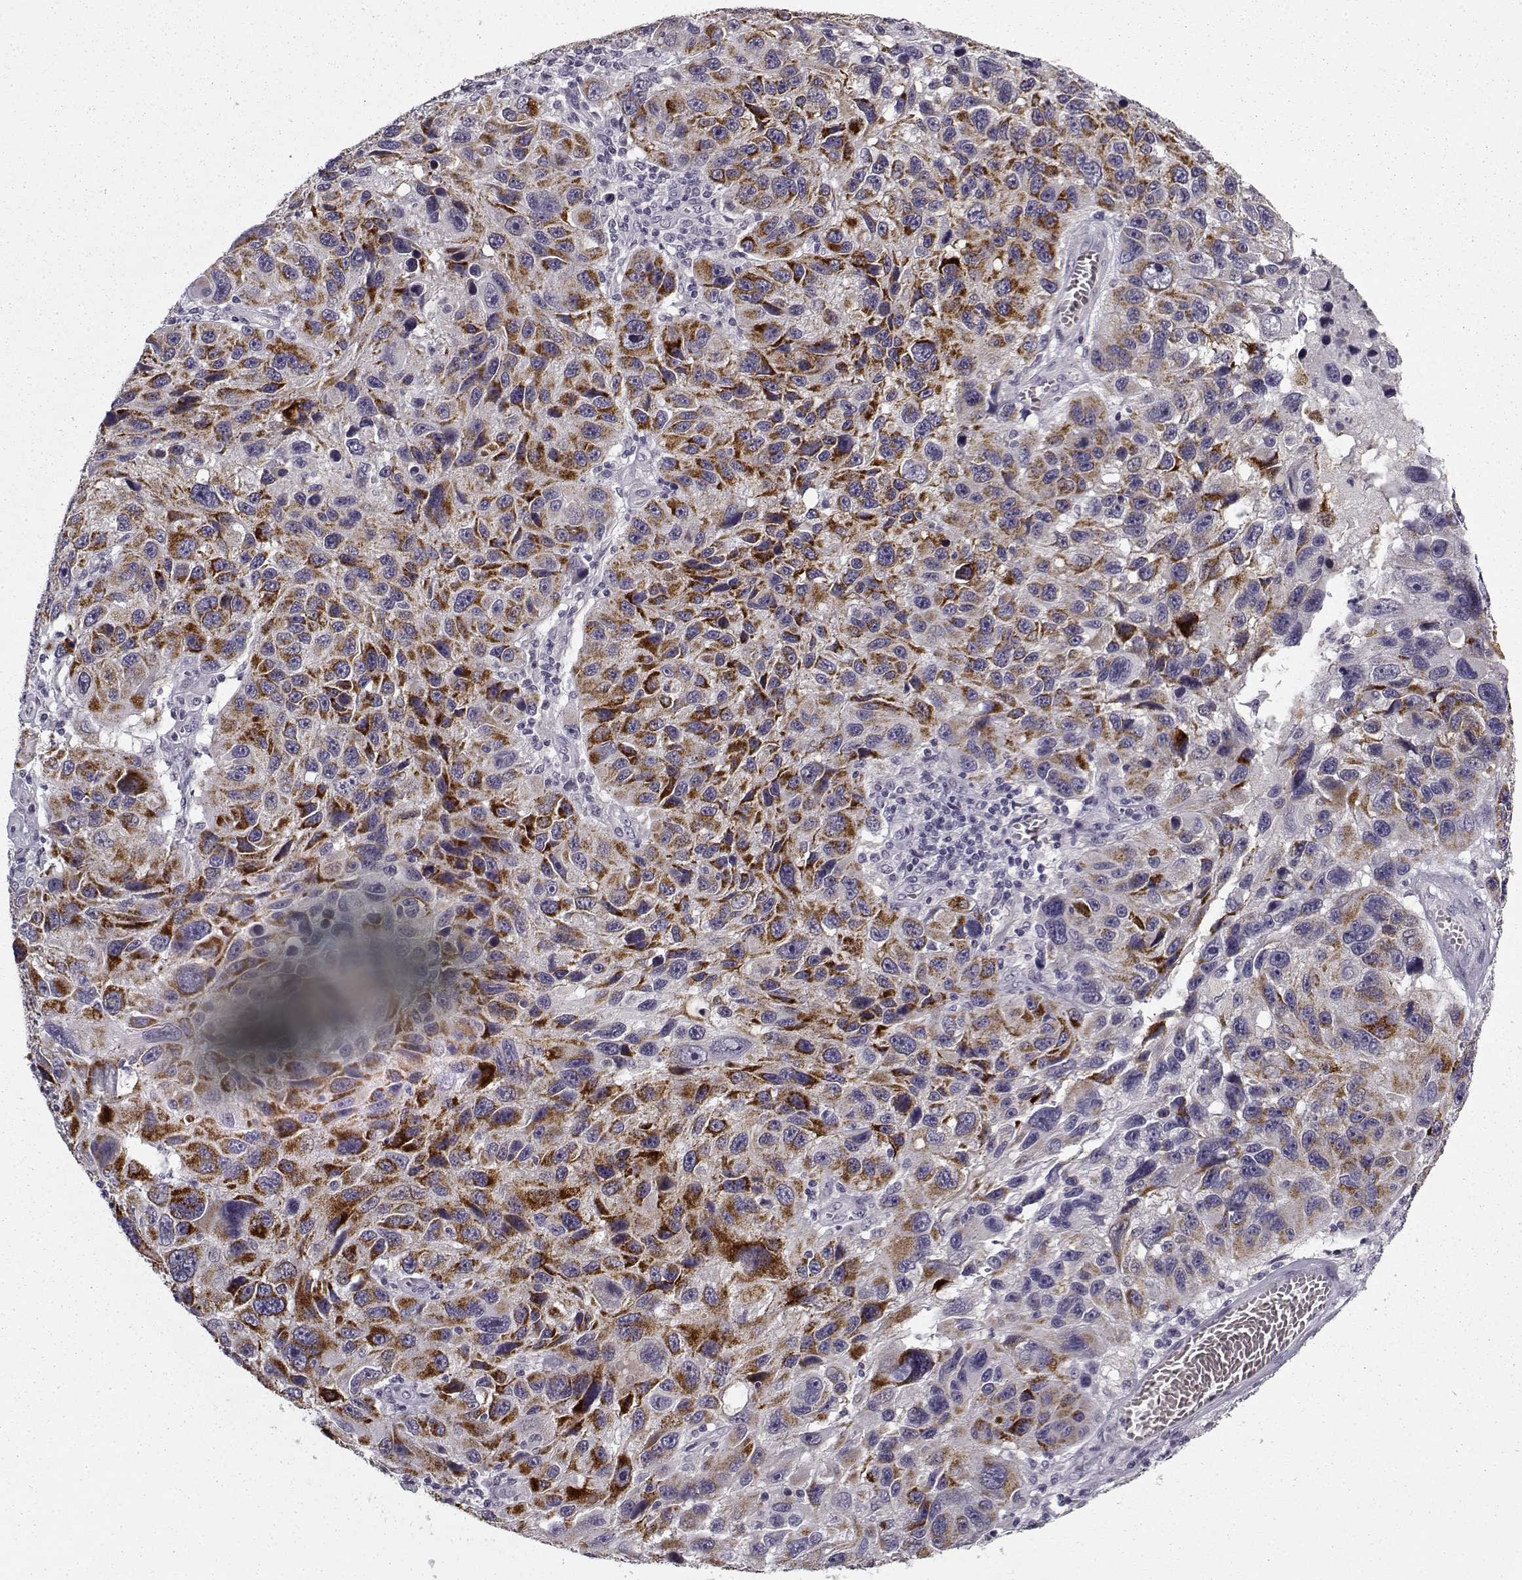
{"staining": {"intensity": "strong", "quantity": "25%-75%", "location": "cytoplasmic/membranous"}, "tissue": "melanoma", "cell_type": "Tumor cells", "image_type": "cancer", "snomed": [{"axis": "morphology", "description": "Malignant melanoma, NOS"}, {"axis": "topography", "description": "Skin"}], "caption": "Immunohistochemical staining of malignant melanoma displays high levels of strong cytoplasmic/membranous expression in approximately 25%-75% of tumor cells.", "gene": "SNCA", "patient": {"sex": "male", "age": 53}}